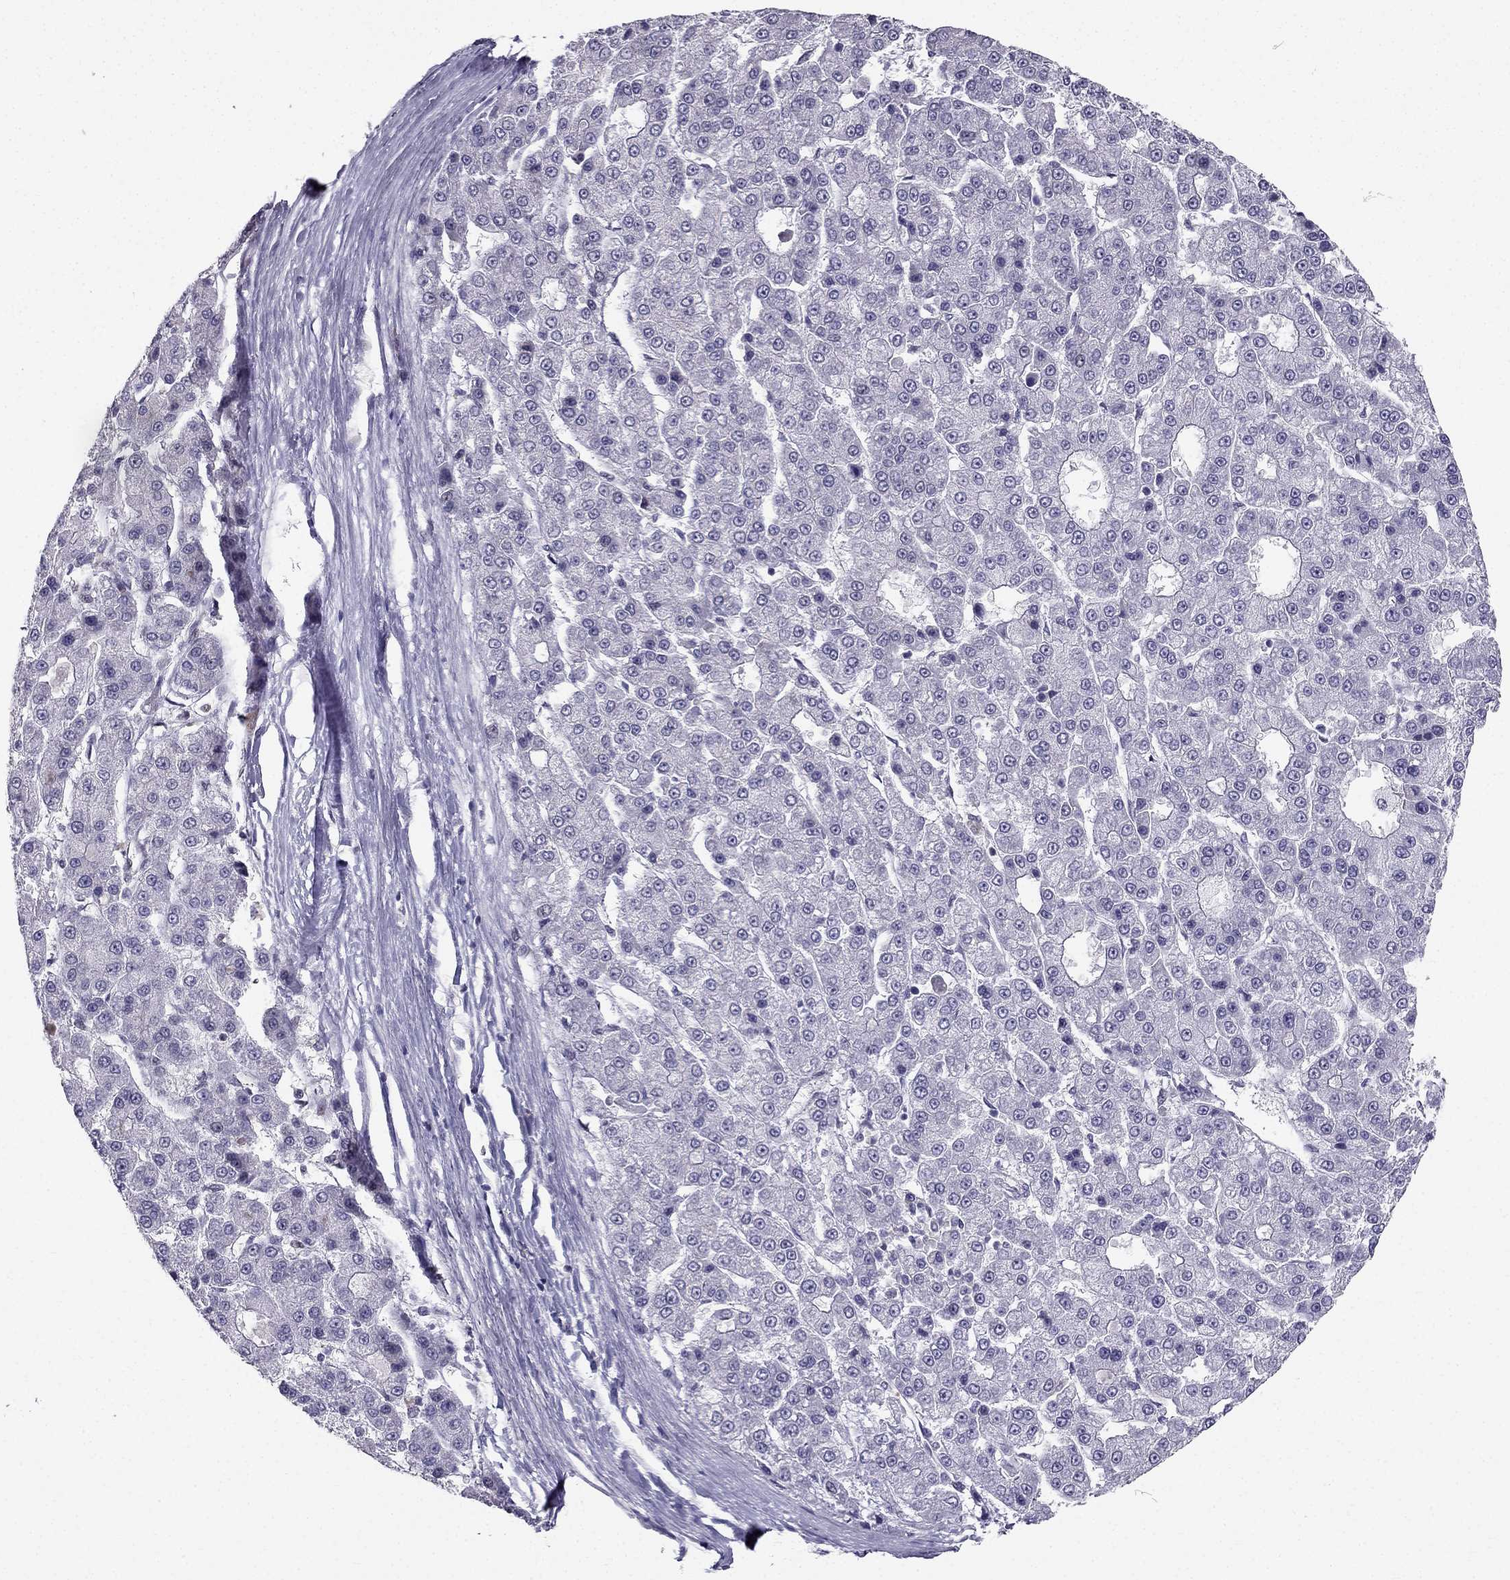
{"staining": {"intensity": "negative", "quantity": "none", "location": "none"}, "tissue": "liver cancer", "cell_type": "Tumor cells", "image_type": "cancer", "snomed": [{"axis": "morphology", "description": "Carcinoma, Hepatocellular, NOS"}, {"axis": "topography", "description": "Liver"}], "caption": "There is no significant positivity in tumor cells of liver hepatocellular carcinoma.", "gene": "RPRD2", "patient": {"sex": "male", "age": 70}}